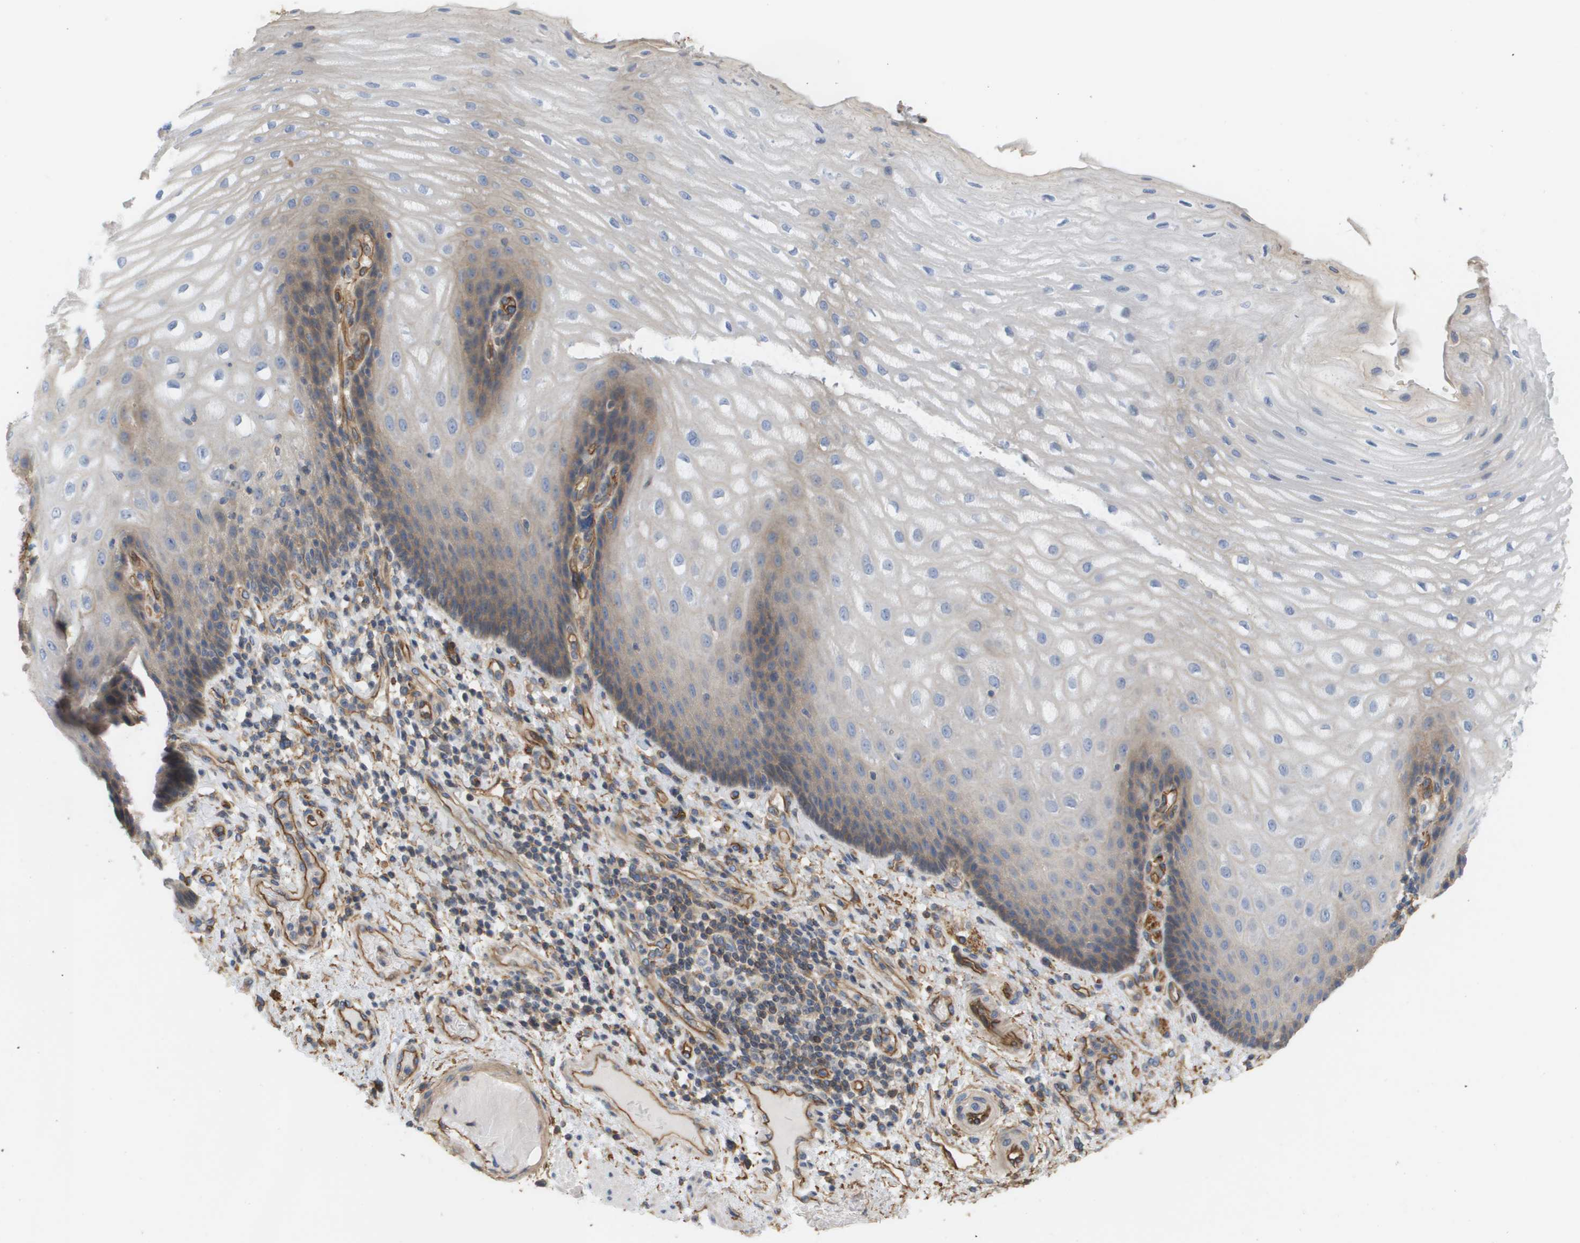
{"staining": {"intensity": "weak", "quantity": "<25%", "location": "cytoplasmic/membranous"}, "tissue": "esophagus", "cell_type": "Squamous epithelial cells", "image_type": "normal", "snomed": [{"axis": "morphology", "description": "Normal tissue, NOS"}, {"axis": "topography", "description": "Esophagus"}], "caption": "This photomicrograph is of unremarkable esophagus stained with immunohistochemistry to label a protein in brown with the nuclei are counter-stained blue. There is no expression in squamous epithelial cells. The staining is performed using DAB (3,3'-diaminobenzidine) brown chromogen with nuclei counter-stained in using hematoxylin.", "gene": "SGMS2", "patient": {"sex": "male", "age": 54}}